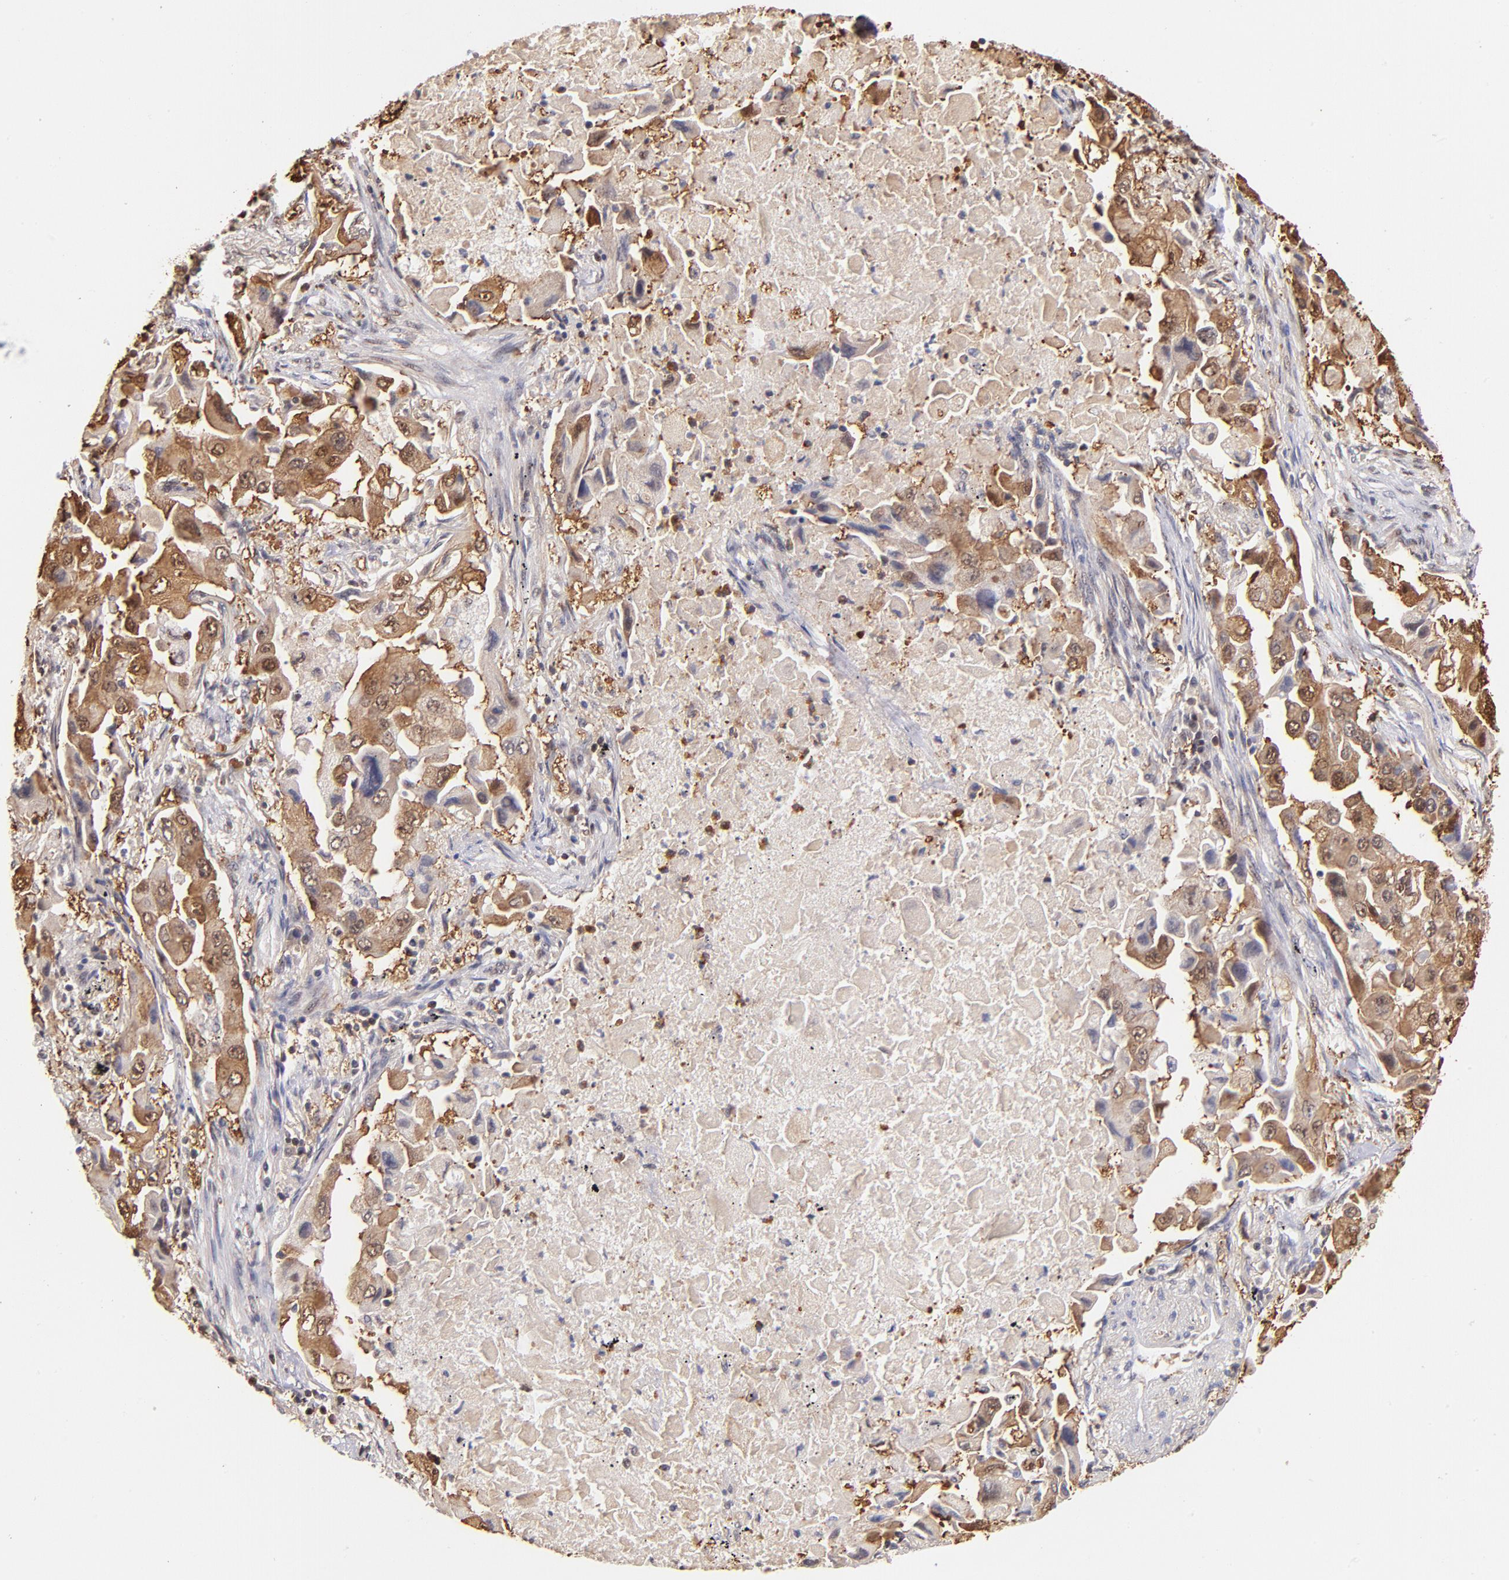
{"staining": {"intensity": "moderate", "quantity": ">75%", "location": "cytoplasmic/membranous,nuclear"}, "tissue": "lung cancer", "cell_type": "Tumor cells", "image_type": "cancer", "snomed": [{"axis": "morphology", "description": "Adenocarcinoma, NOS"}, {"axis": "topography", "description": "Lung"}], "caption": "Moderate cytoplasmic/membranous and nuclear staining for a protein is identified in approximately >75% of tumor cells of adenocarcinoma (lung) using immunohistochemistry (IHC).", "gene": "YWHAB", "patient": {"sex": "female", "age": 65}}